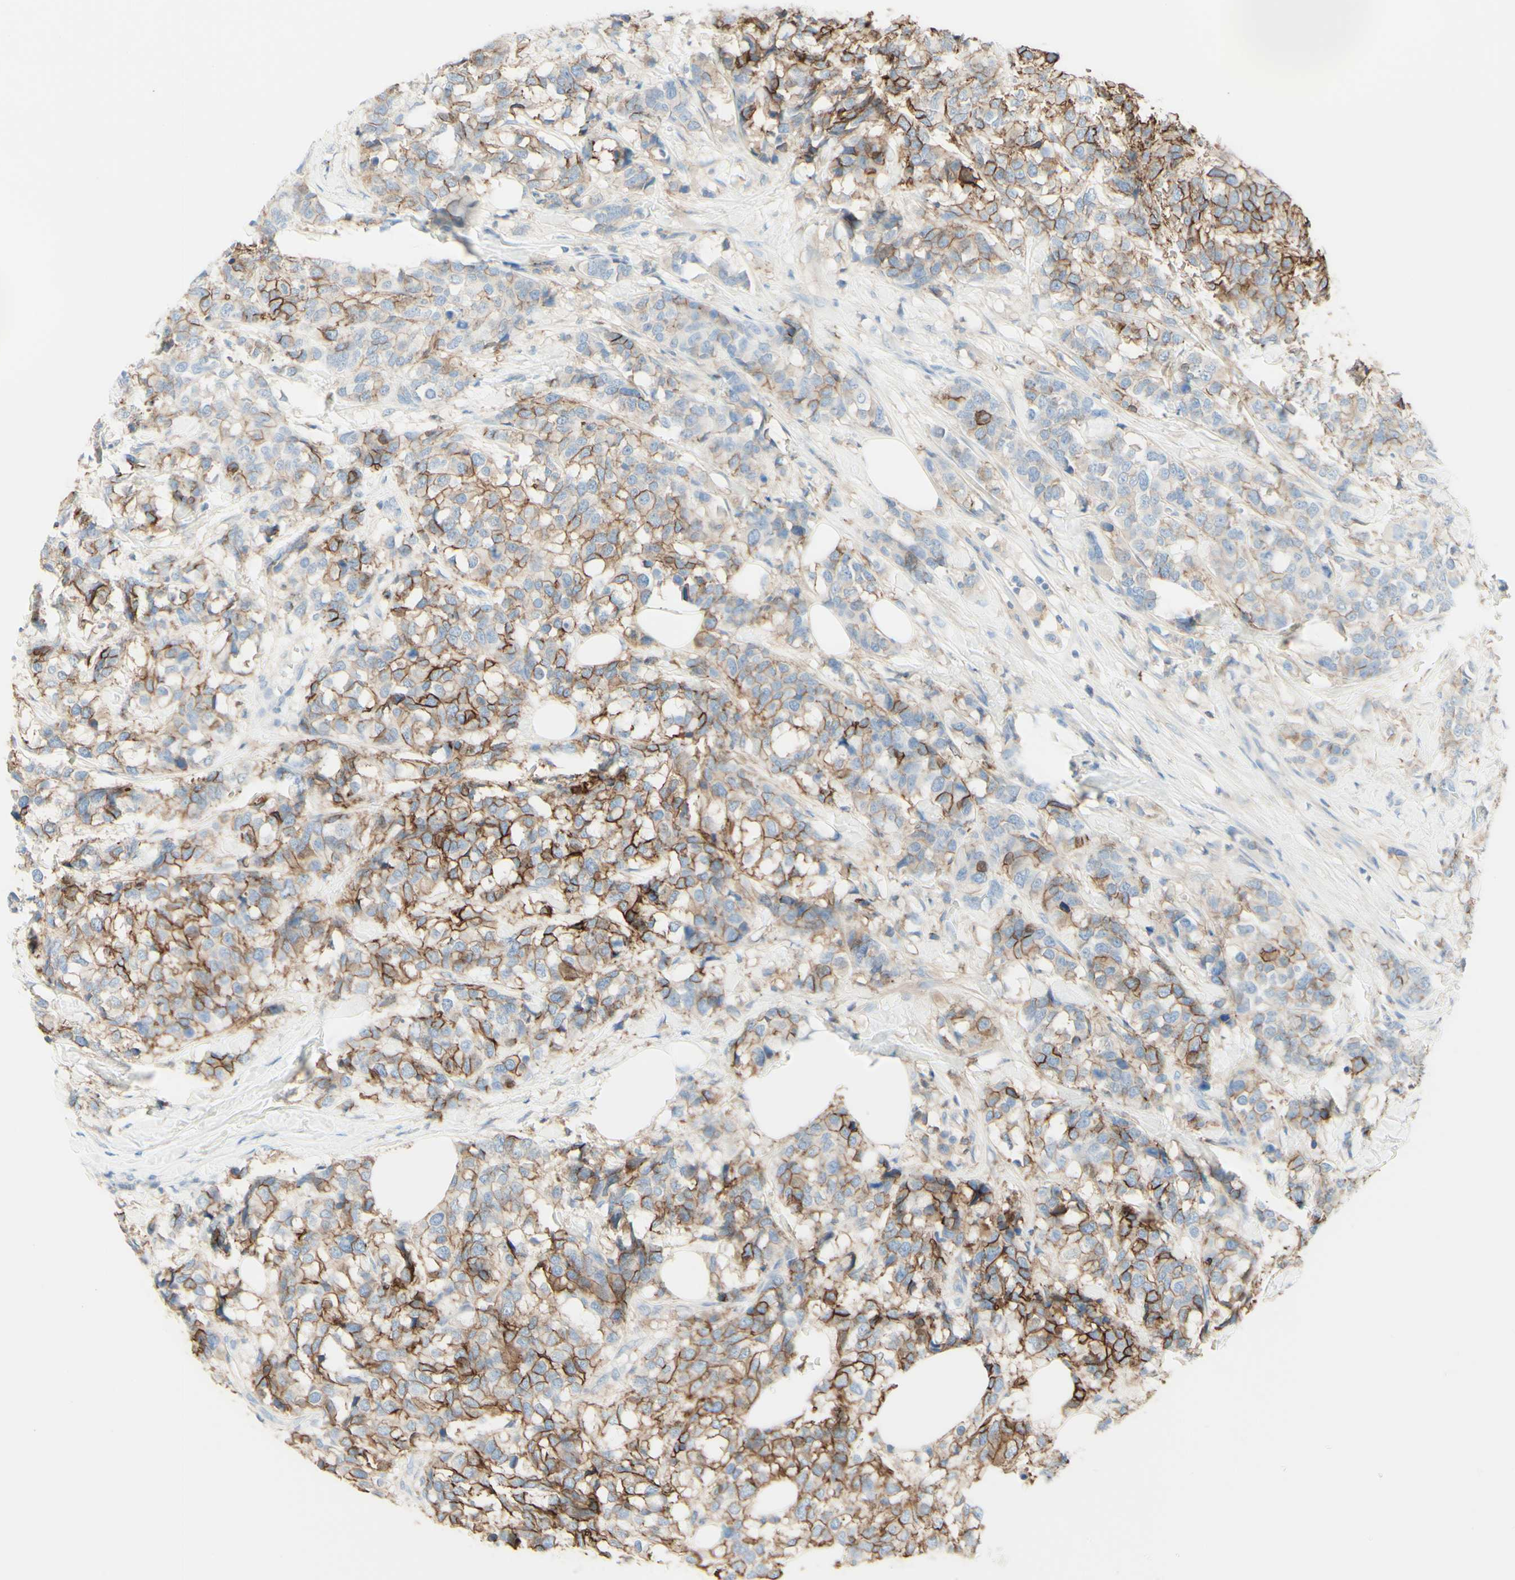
{"staining": {"intensity": "strong", "quantity": "25%-75%", "location": "cytoplasmic/membranous"}, "tissue": "breast cancer", "cell_type": "Tumor cells", "image_type": "cancer", "snomed": [{"axis": "morphology", "description": "Lobular carcinoma"}, {"axis": "topography", "description": "Breast"}], "caption": "Brown immunohistochemical staining in lobular carcinoma (breast) displays strong cytoplasmic/membranous positivity in approximately 25%-75% of tumor cells.", "gene": "ALCAM", "patient": {"sex": "female", "age": 59}}